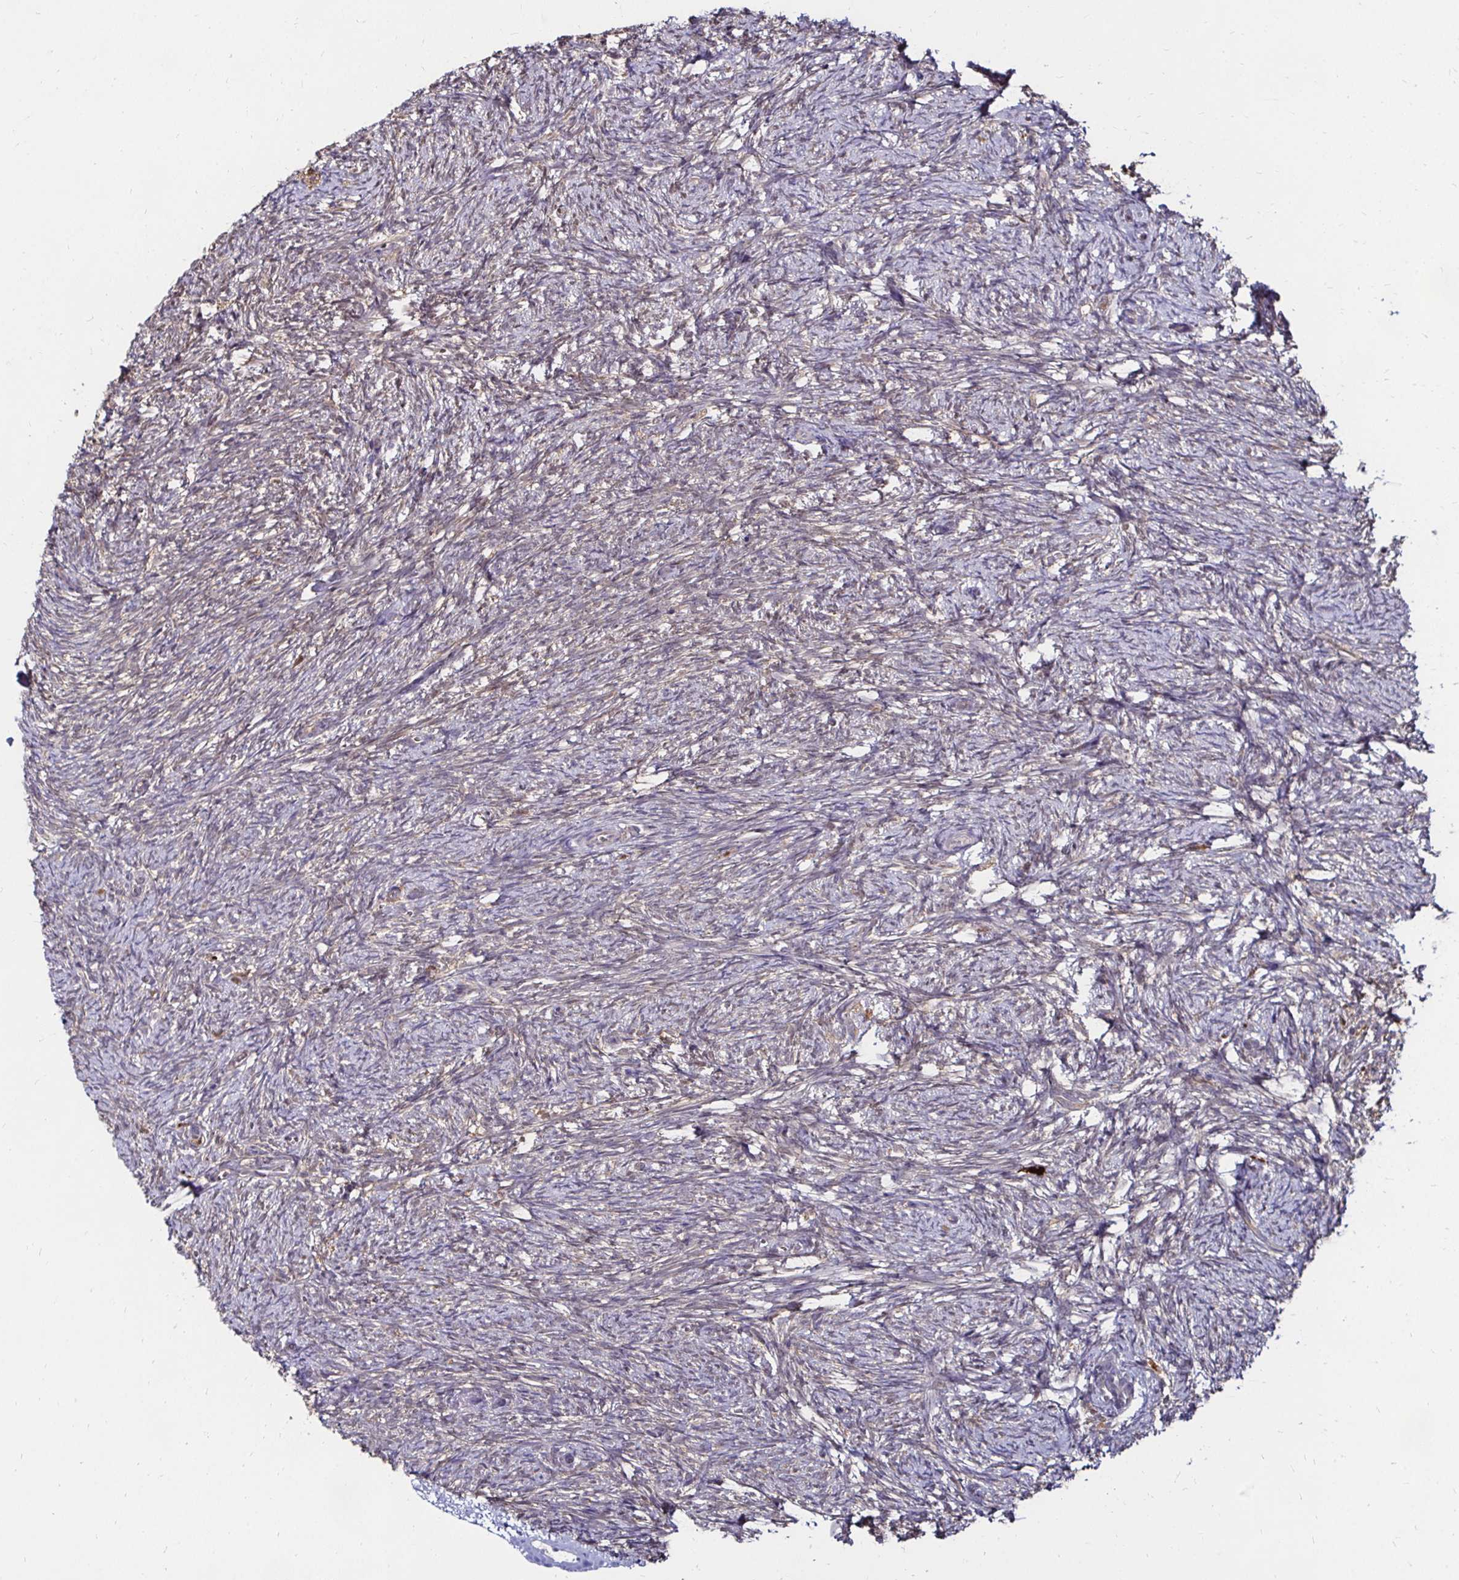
{"staining": {"intensity": "negative", "quantity": "none", "location": "none"}, "tissue": "ovary", "cell_type": "Ovarian stroma cells", "image_type": "normal", "snomed": [{"axis": "morphology", "description": "Normal tissue, NOS"}, {"axis": "topography", "description": "Ovary"}], "caption": "This histopathology image is of benign ovary stained with immunohistochemistry (IHC) to label a protein in brown with the nuclei are counter-stained blue. There is no staining in ovarian stroma cells.", "gene": "TXN", "patient": {"sex": "female", "age": 41}}